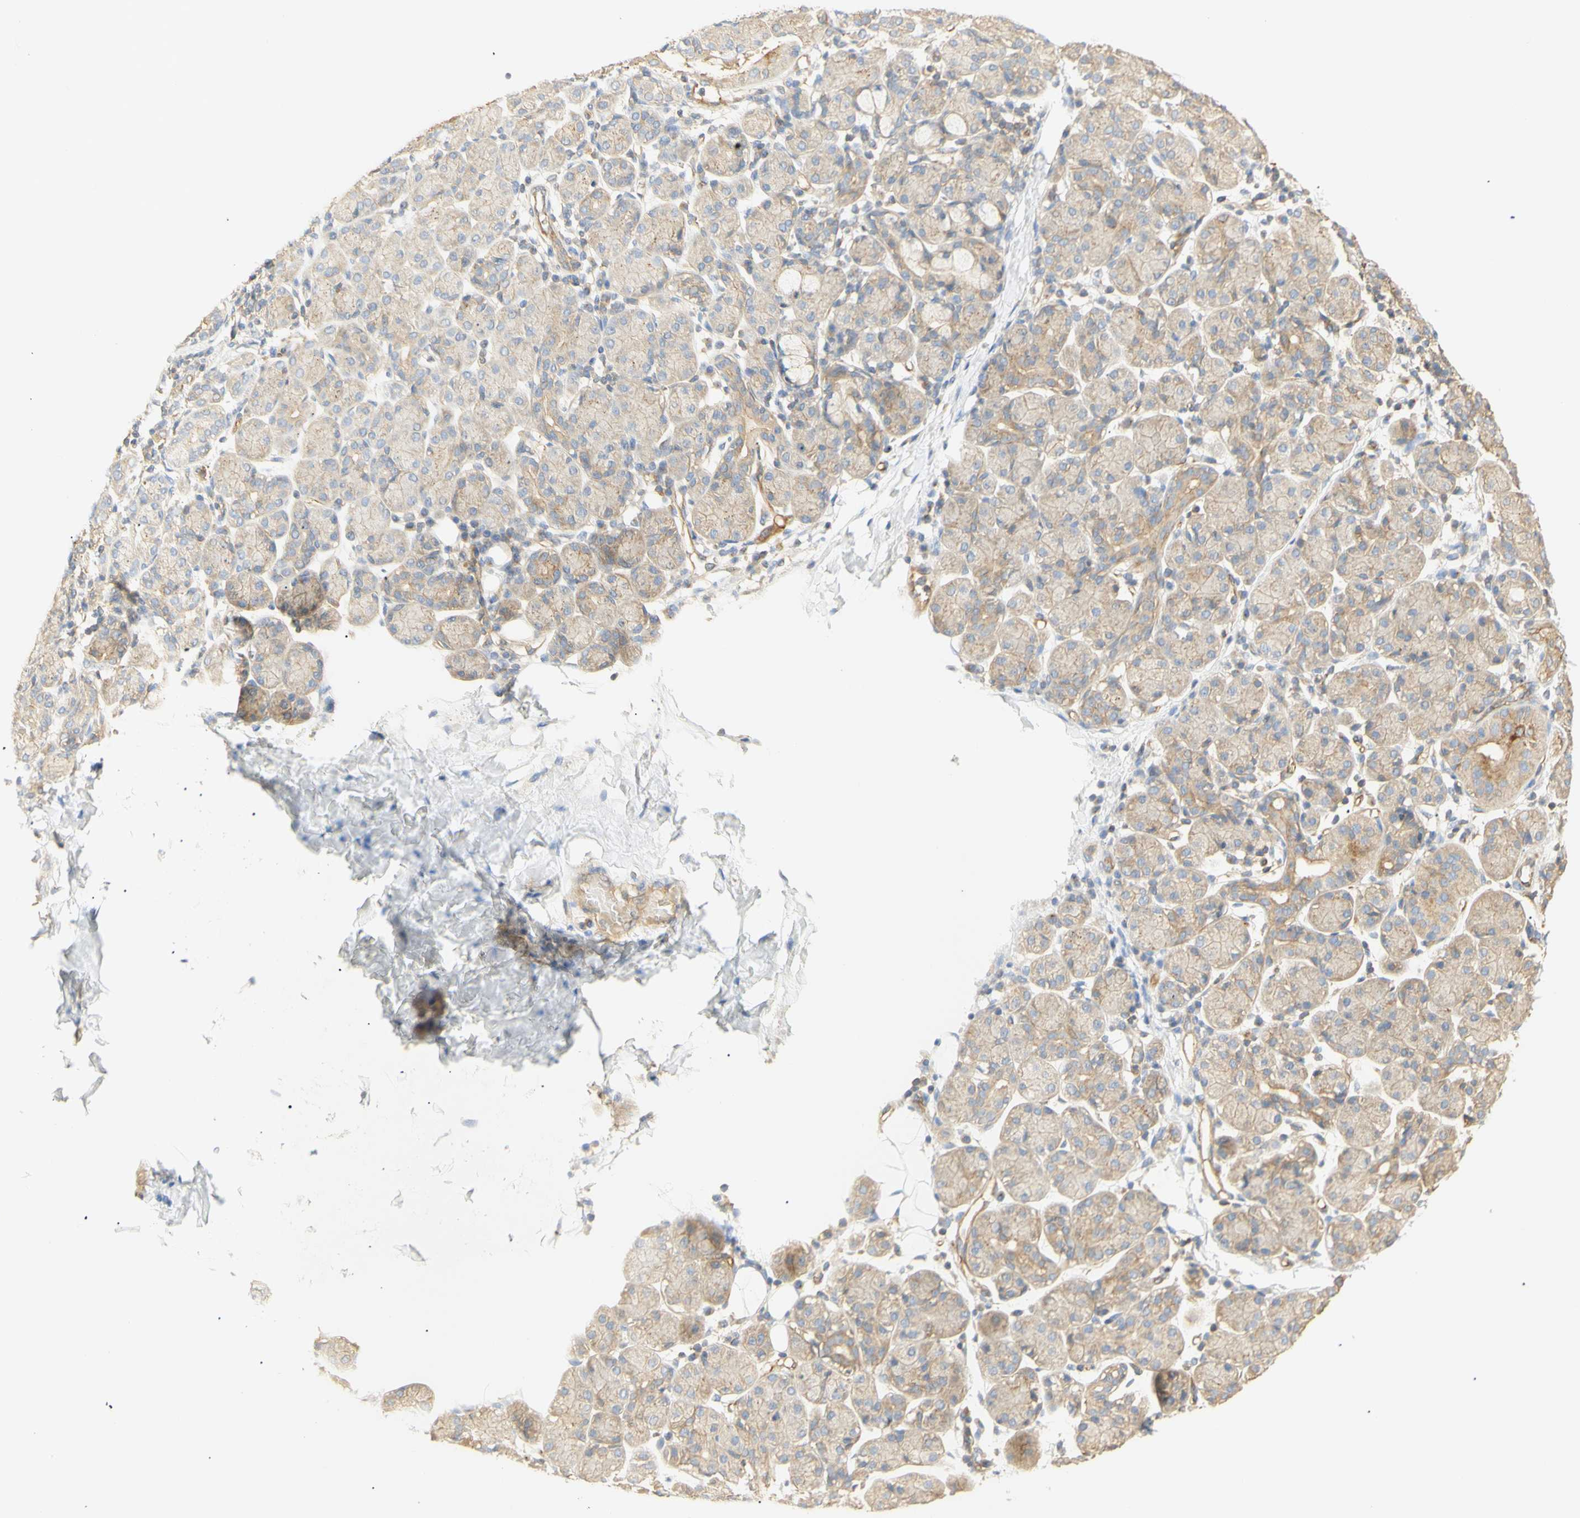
{"staining": {"intensity": "weak", "quantity": "25%-75%", "location": "cytoplasmic/membranous"}, "tissue": "salivary gland", "cell_type": "Glandular cells", "image_type": "normal", "snomed": [{"axis": "morphology", "description": "Normal tissue, NOS"}, {"axis": "morphology", "description": "Inflammation, NOS"}, {"axis": "topography", "description": "Lymph node"}, {"axis": "topography", "description": "Salivary gland"}], "caption": "Immunohistochemistry histopathology image of unremarkable salivary gland: human salivary gland stained using IHC displays low levels of weak protein expression localized specifically in the cytoplasmic/membranous of glandular cells, appearing as a cytoplasmic/membranous brown color.", "gene": "KCNE4", "patient": {"sex": "male", "age": 3}}